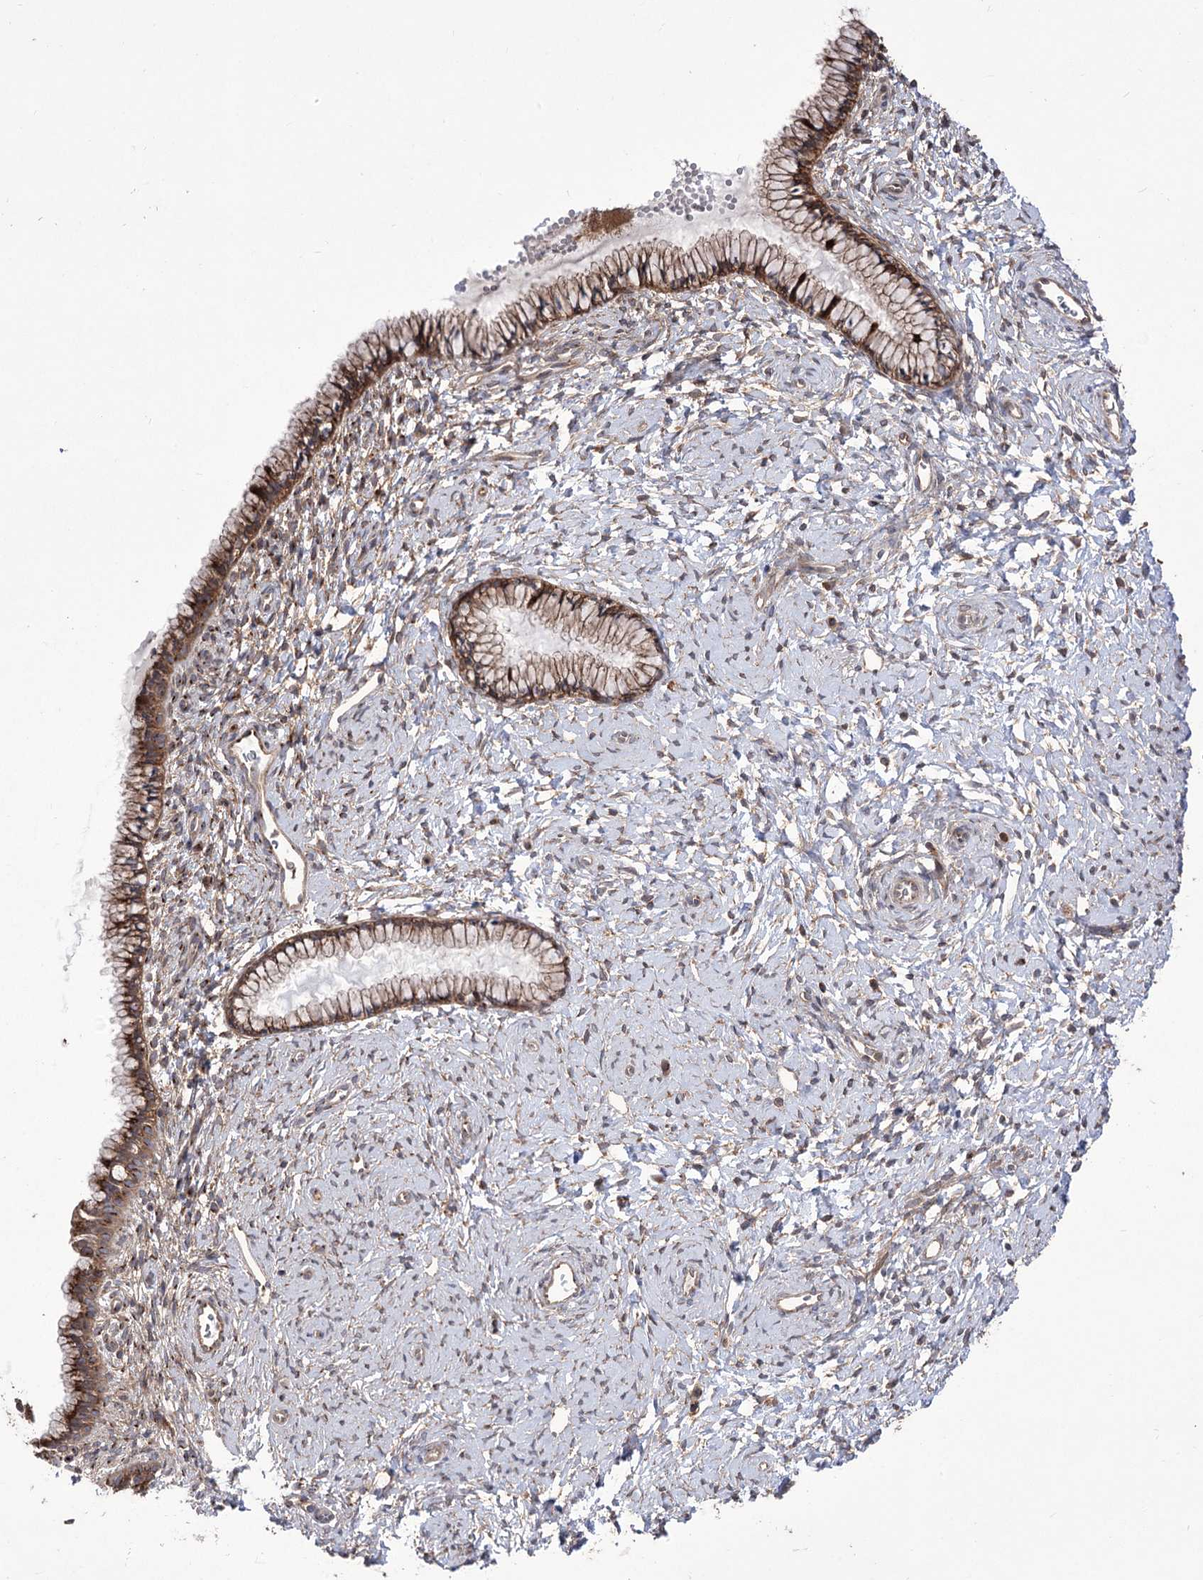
{"staining": {"intensity": "moderate", "quantity": ">75%", "location": "cytoplasmic/membranous"}, "tissue": "cervix", "cell_type": "Glandular cells", "image_type": "normal", "snomed": [{"axis": "morphology", "description": "Normal tissue, NOS"}, {"axis": "topography", "description": "Cervix"}], "caption": "IHC of benign cervix reveals medium levels of moderate cytoplasmic/membranous staining in about >75% of glandular cells.", "gene": "XYLB", "patient": {"sex": "female", "age": 33}}